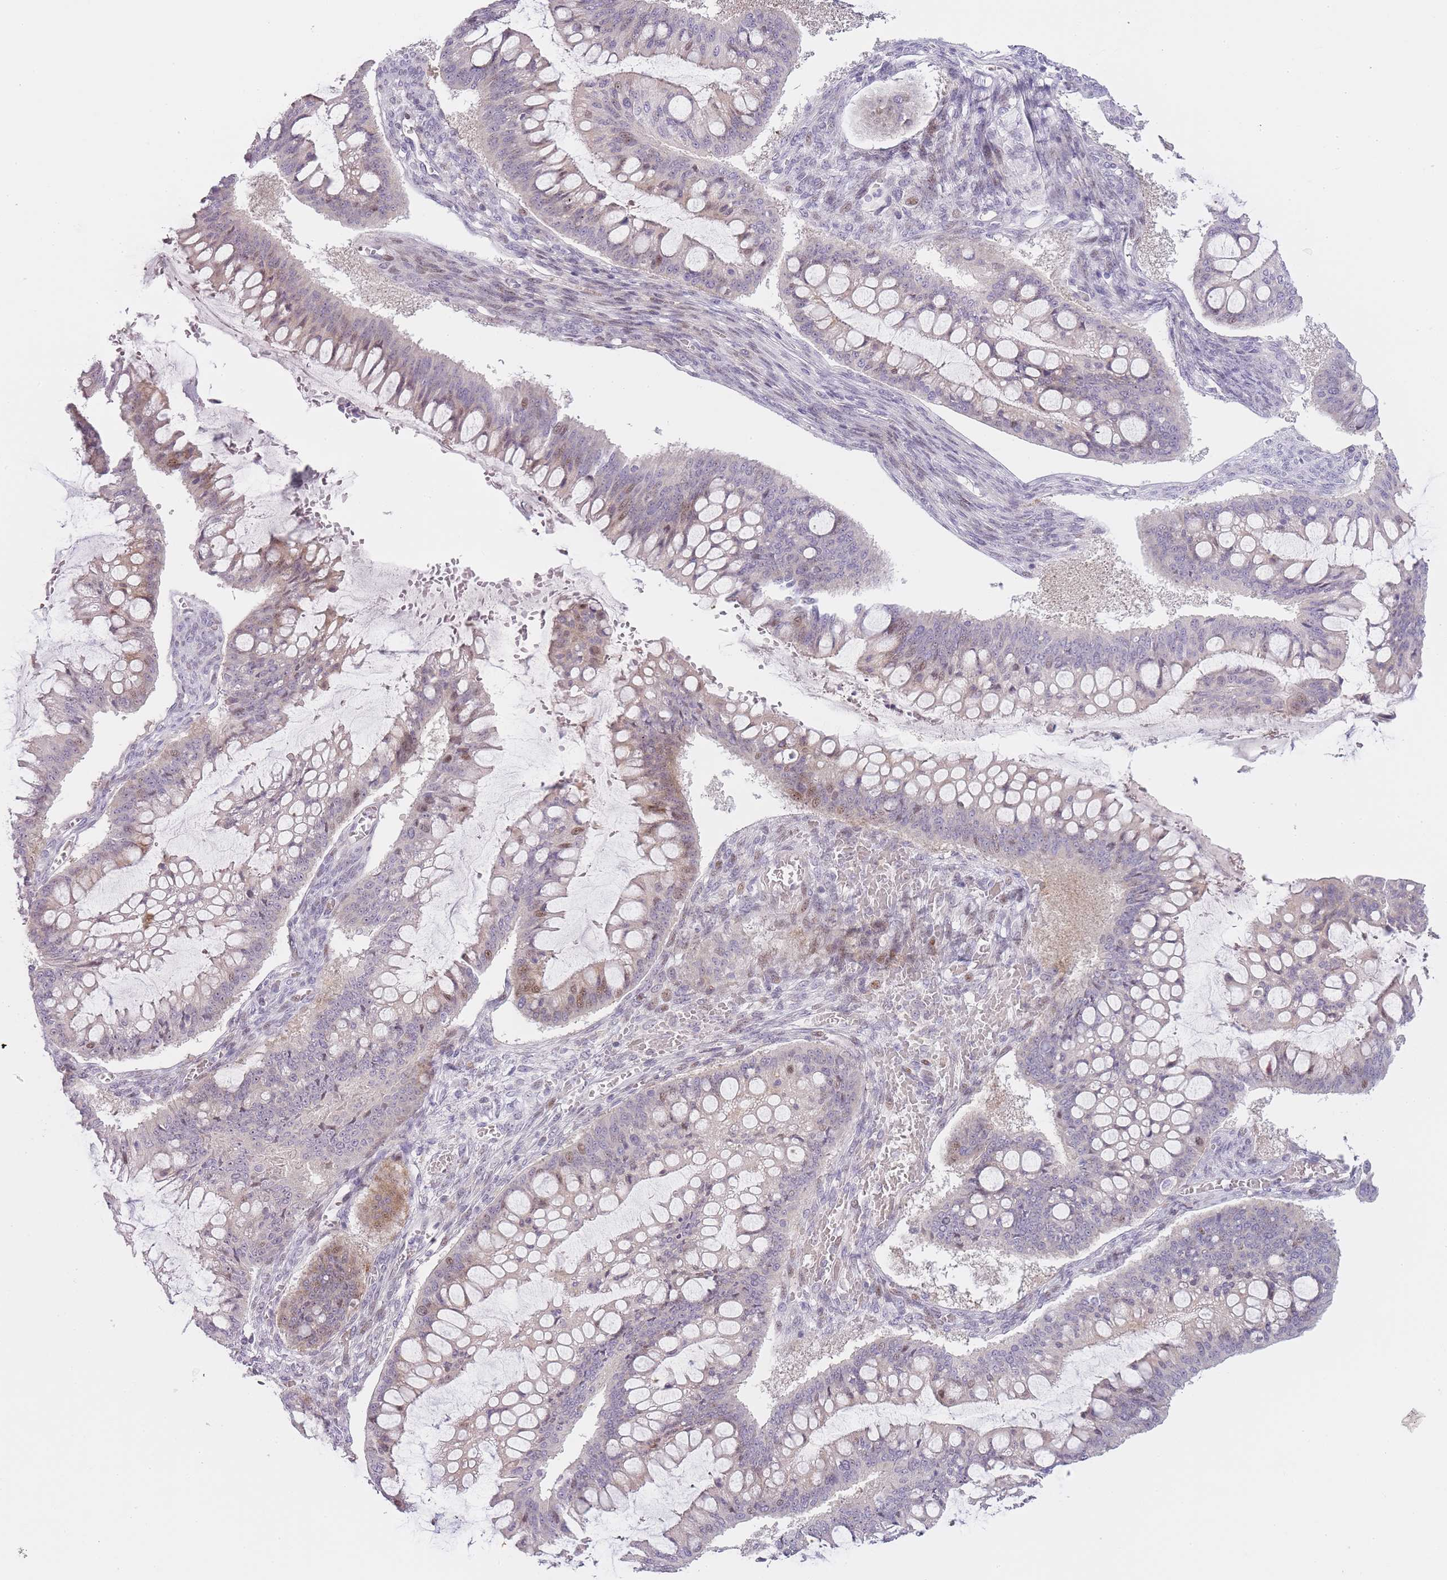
{"staining": {"intensity": "moderate", "quantity": "<25%", "location": "cytoplasmic/membranous,nuclear"}, "tissue": "ovarian cancer", "cell_type": "Tumor cells", "image_type": "cancer", "snomed": [{"axis": "morphology", "description": "Cystadenocarcinoma, mucinous, NOS"}, {"axis": "topography", "description": "Ovary"}], "caption": "Human ovarian cancer (mucinous cystadenocarcinoma) stained for a protein (brown) shows moderate cytoplasmic/membranous and nuclear positive expression in about <25% of tumor cells.", "gene": "OGG1", "patient": {"sex": "female", "age": 73}}